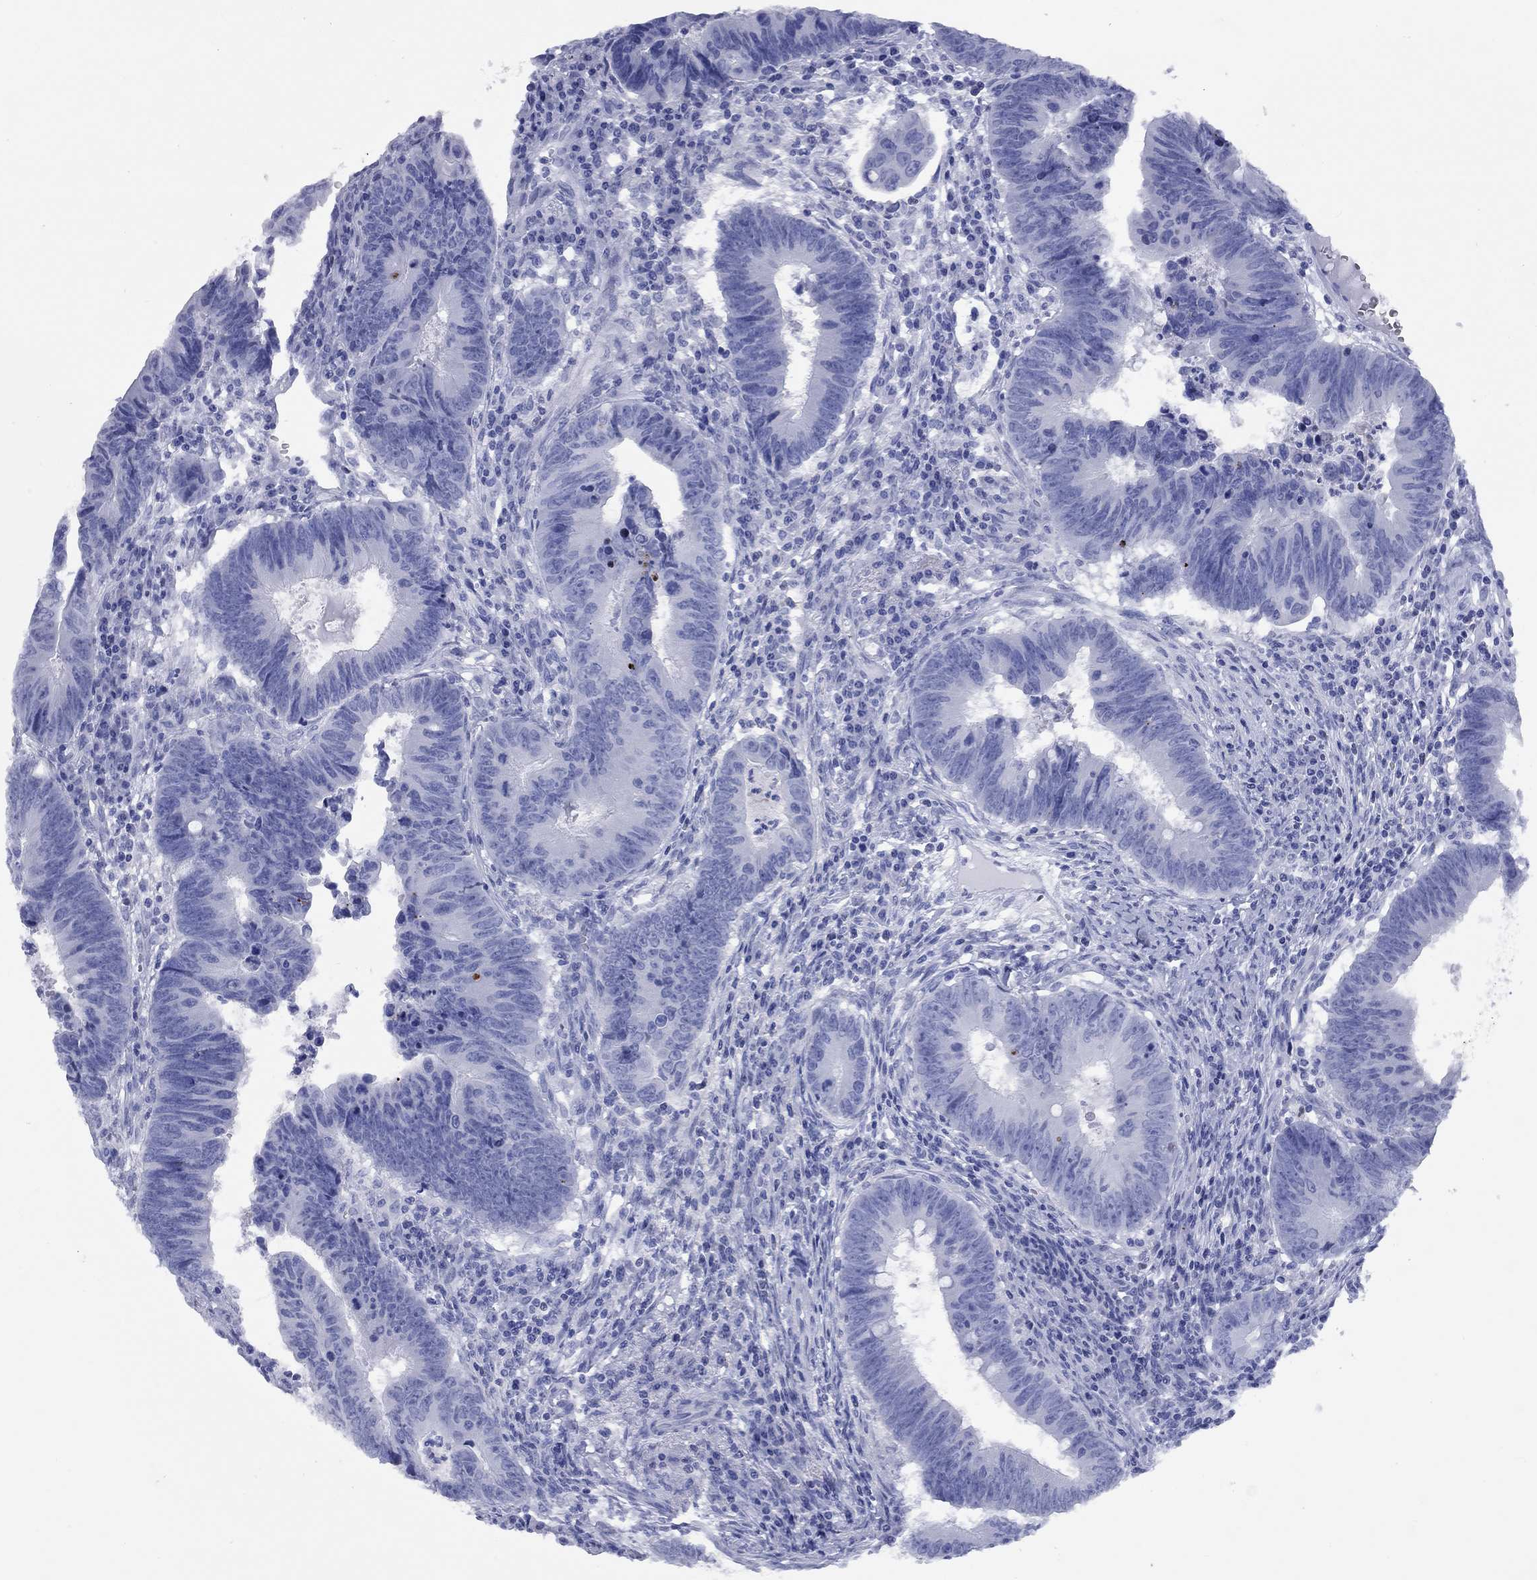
{"staining": {"intensity": "negative", "quantity": "none", "location": "none"}, "tissue": "colorectal cancer", "cell_type": "Tumor cells", "image_type": "cancer", "snomed": [{"axis": "morphology", "description": "Adenocarcinoma, NOS"}, {"axis": "topography", "description": "Colon"}], "caption": "Protein analysis of colorectal cancer (adenocarcinoma) reveals no significant staining in tumor cells.", "gene": "CCNA1", "patient": {"sex": "female", "age": 87}}